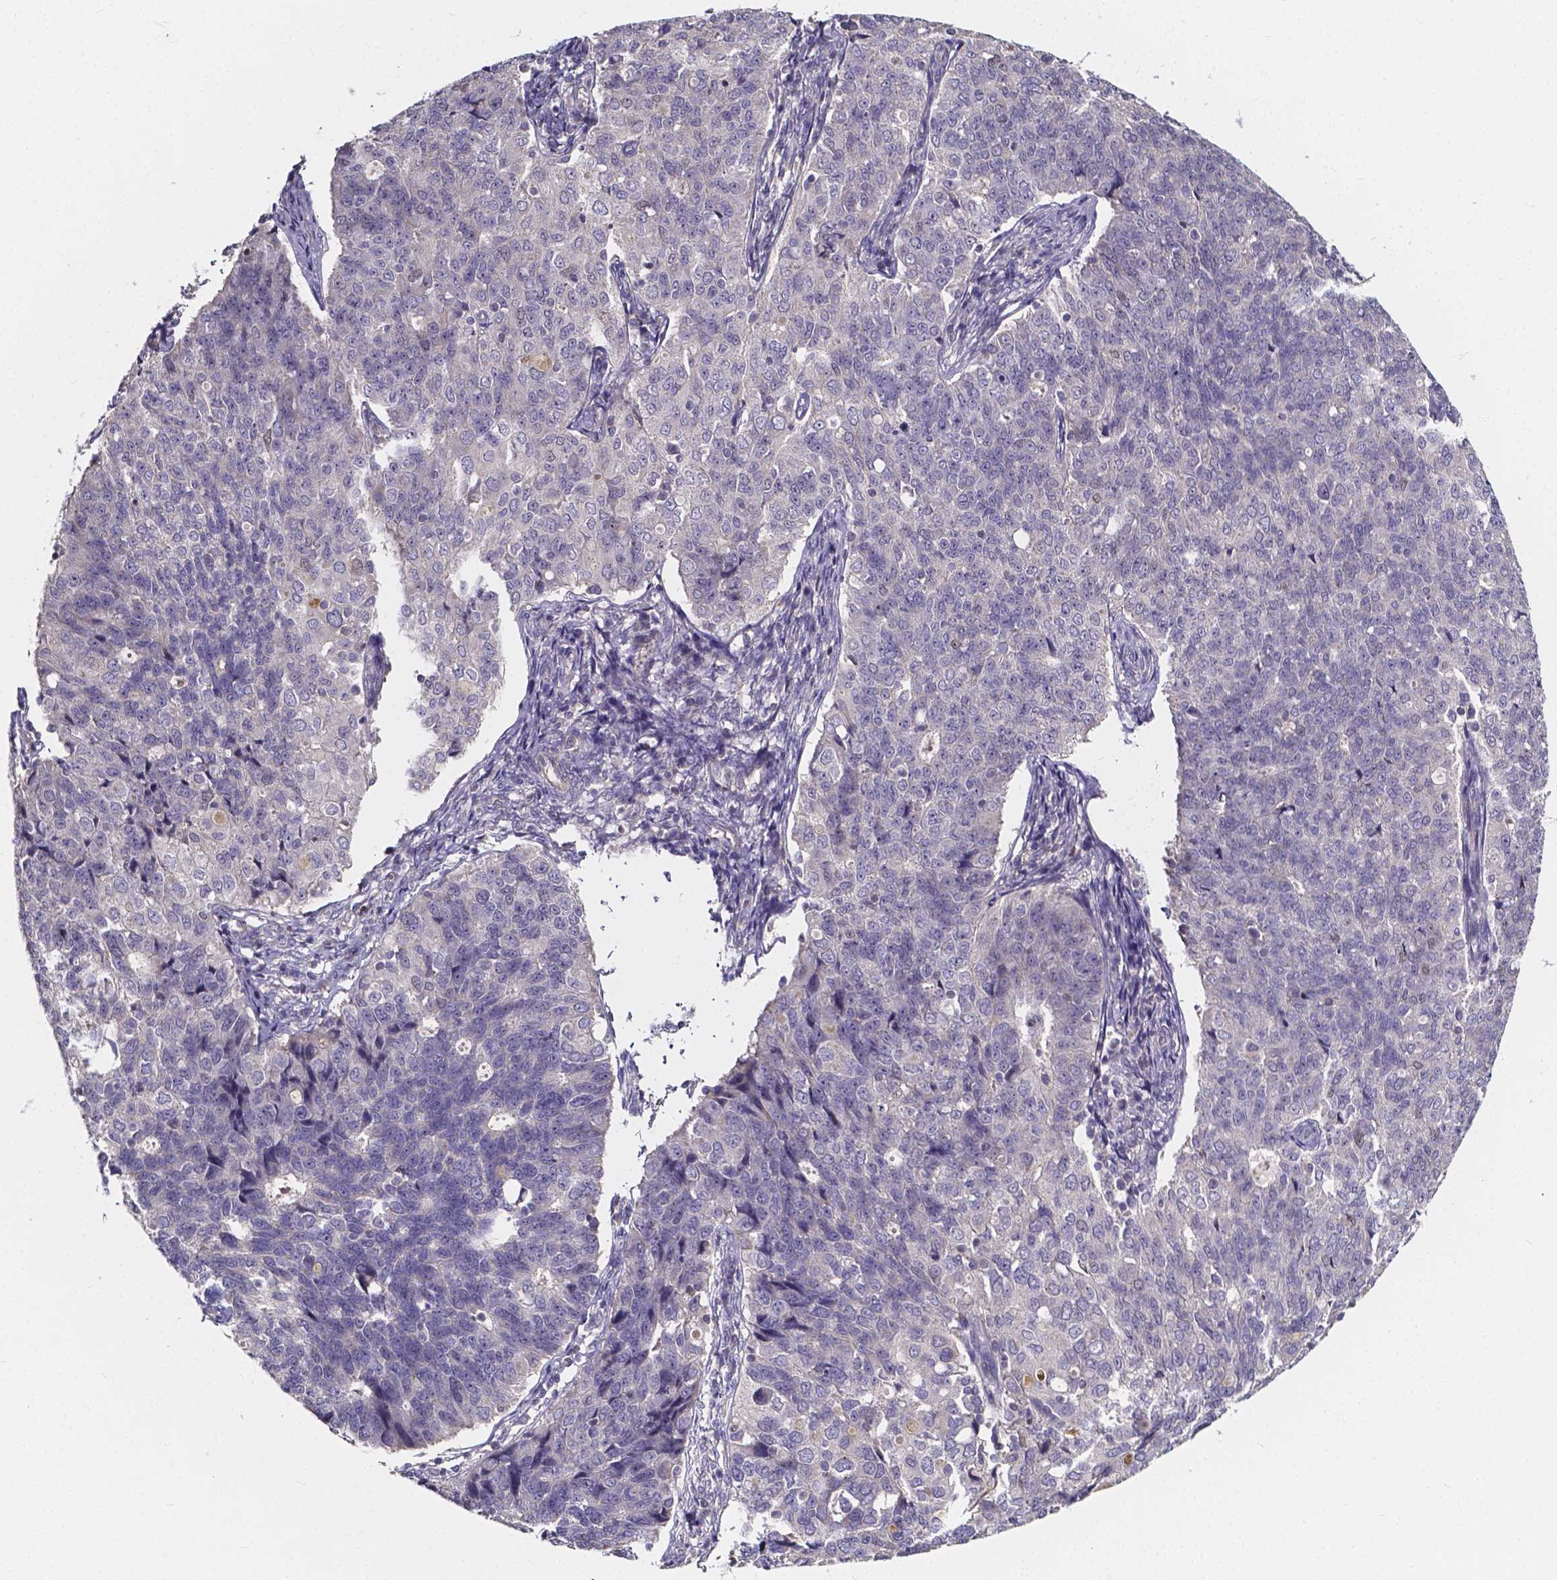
{"staining": {"intensity": "negative", "quantity": "none", "location": "none"}, "tissue": "endometrial cancer", "cell_type": "Tumor cells", "image_type": "cancer", "snomed": [{"axis": "morphology", "description": "Adenocarcinoma, NOS"}, {"axis": "topography", "description": "Endometrium"}], "caption": "The histopathology image displays no significant staining in tumor cells of adenocarcinoma (endometrial). (IHC, brightfield microscopy, high magnification).", "gene": "THEMIS", "patient": {"sex": "female", "age": 43}}